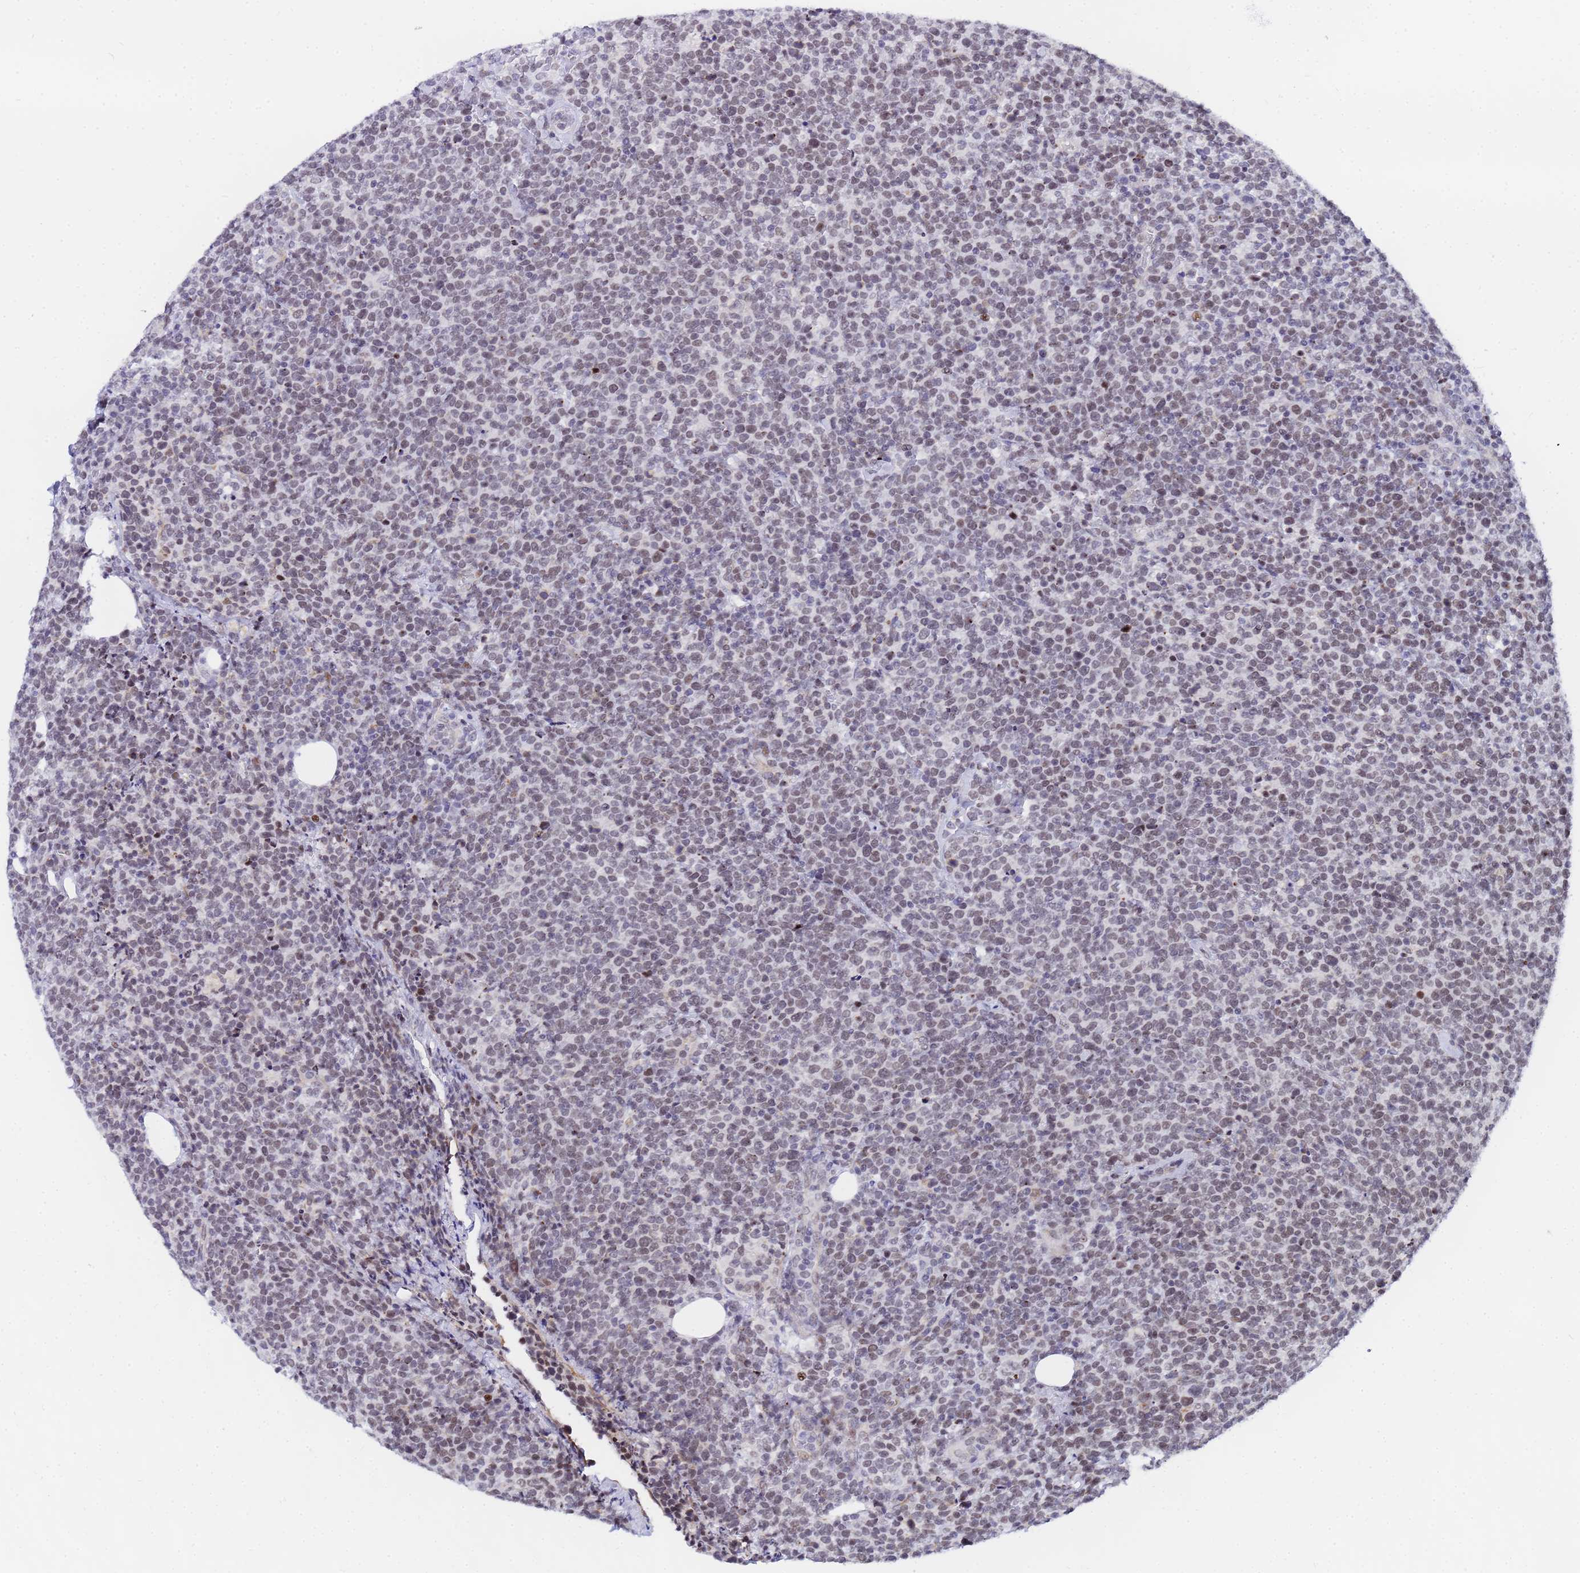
{"staining": {"intensity": "weak", "quantity": "25%-75%", "location": "nuclear"}, "tissue": "lymphoma", "cell_type": "Tumor cells", "image_type": "cancer", "snomed": [{"axis": "morphology", "description": "Malignant lymphoma, non-Hodgkin's type, High grade"}, {"axis": "topography", "description": "Lymph node"}], "caption": "Immunohistochemical staining of lymphoma demonstrates low levels of weak nuclear positivity in approximately 25%-75% of tumor cells.", "gene": "CKMT1A", "patient": {"sex": "male", "age": 61}}